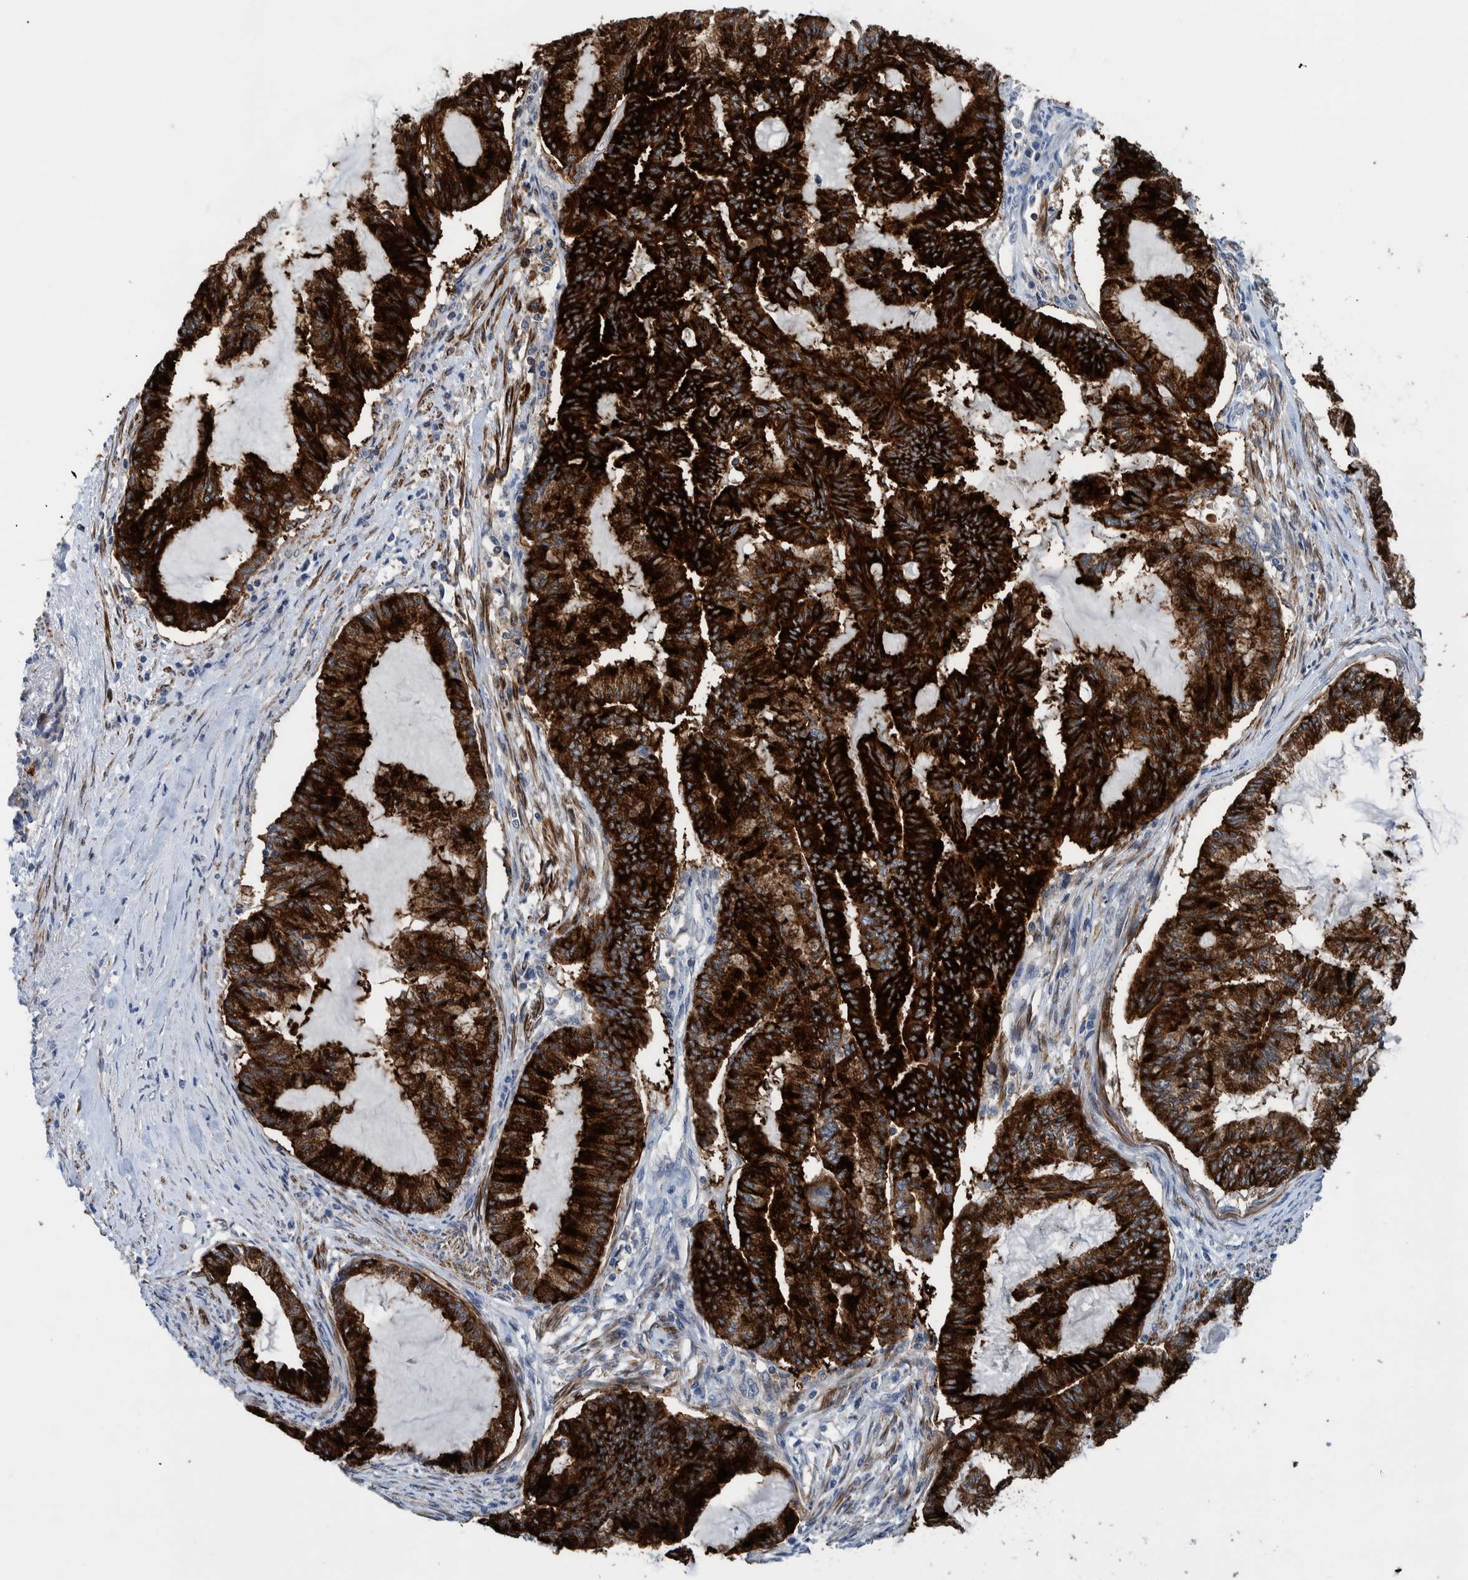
{"staining": {"intensity": "strong", "quantity": ">75%", "location": "cytoplasmic/membranous"}, "tissue": "endometrial cancer", "cell_type": "Tumor cells", "image_type": "cancer", "snomed": [{"axis": "morphology", "description": "Adenocarcinoma, NOS"}, {"axis": "topography", "description": "Endometrium"}], "caption": "Human adenocarcinoma (endometrial) stained with a protein marker shows strong staining in tumor cells.", "gene": "MKS1", "patient": {"sex": "female", "age": 86}}